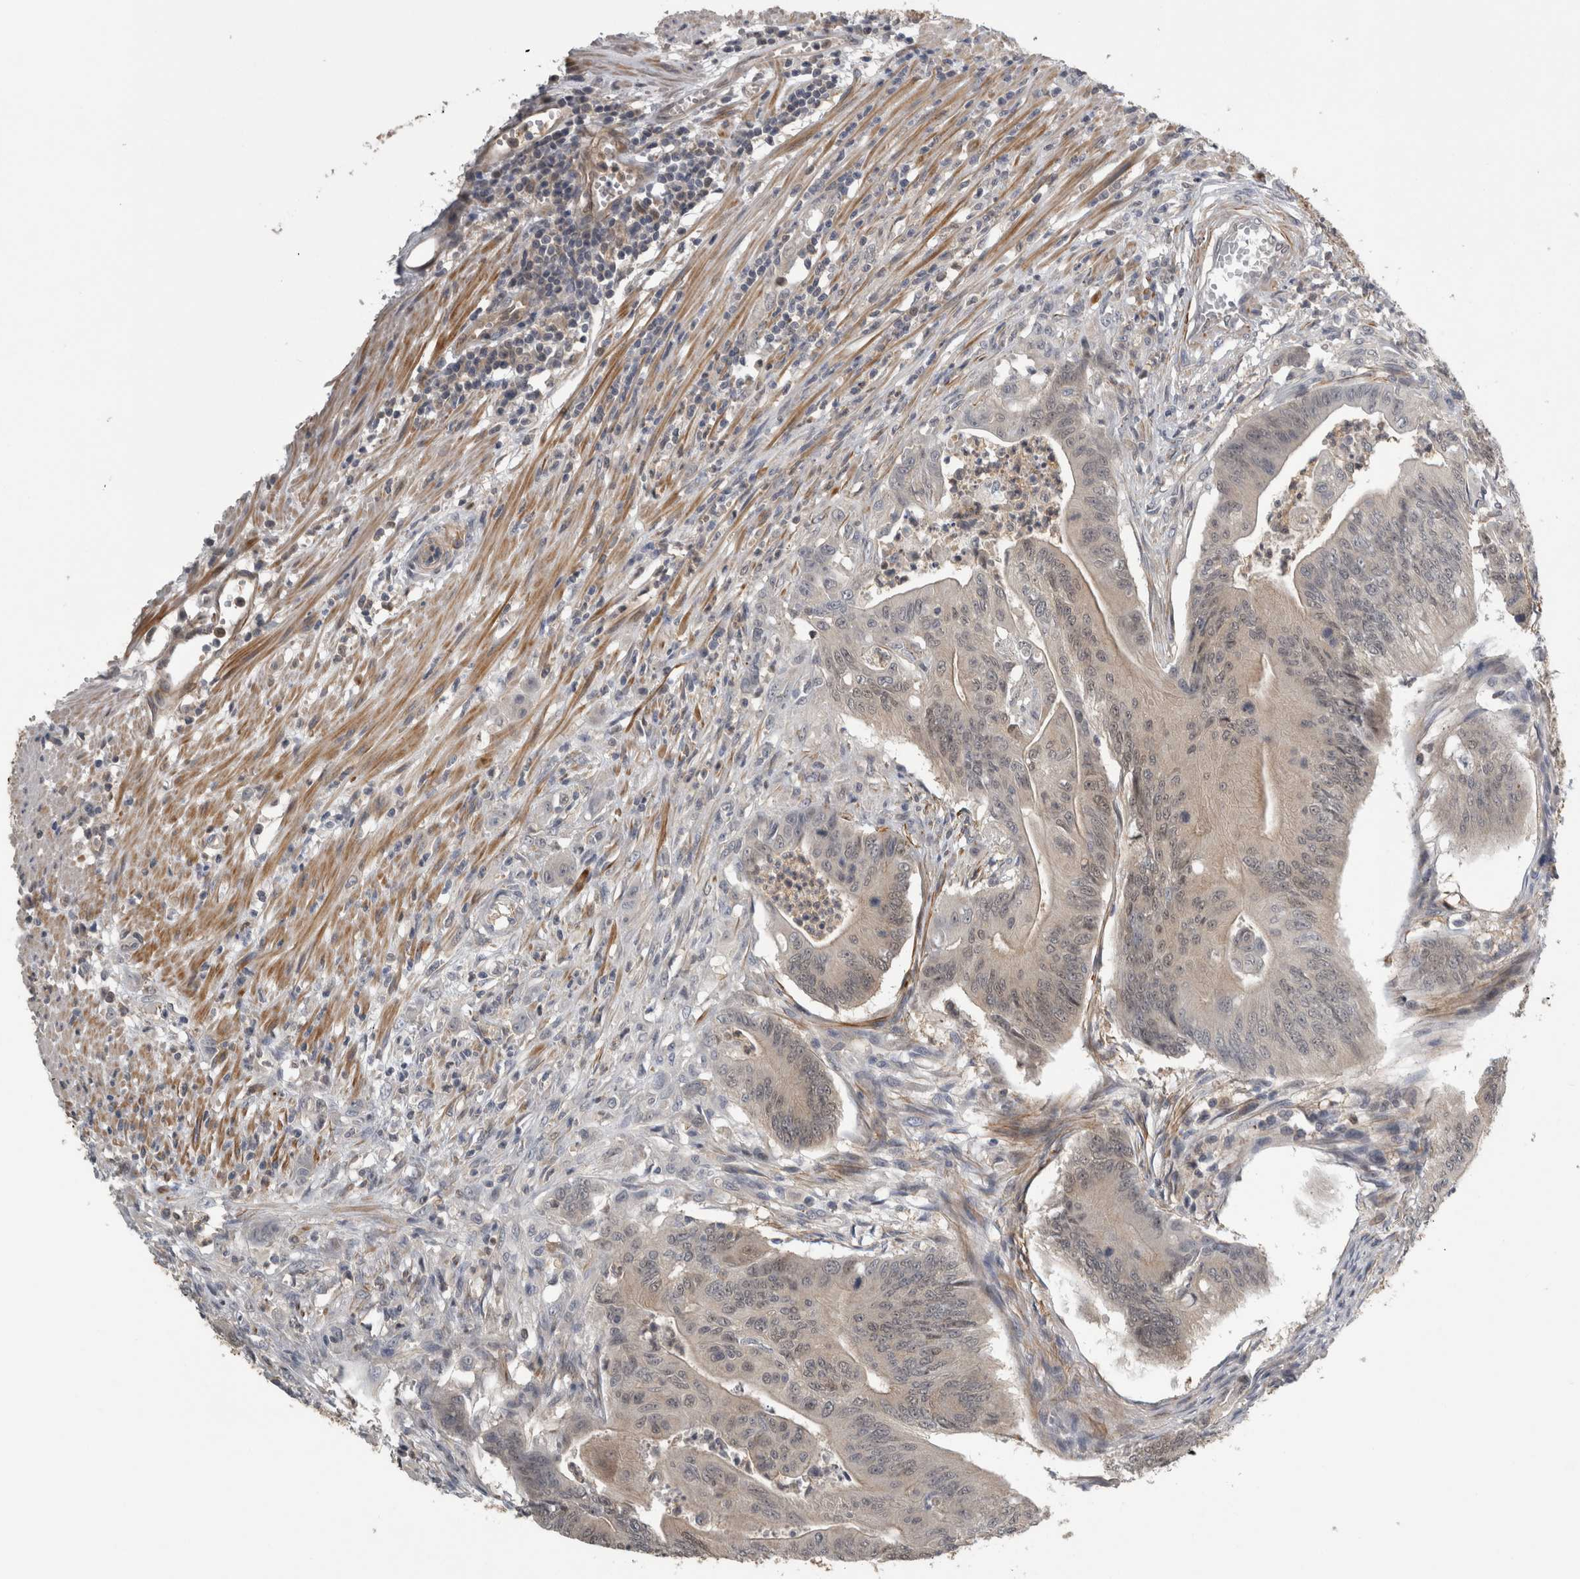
{"staining": {"intensity": "weak", "quantity": "<25%", "location": "cytoplasmic/membranous,nuclear"}, "tissue": "colorectal cancer", "cell_type": "Tumor cells", "image_type": "cancer", "snomed": [{"axis": "morphology", "description": "Adenoma, NOS"}, {"axis": "morphology", "description": "Adenocarcinoma, NOS"}, {"axis": "topography", "description": "Colon"}], "caption": "An image of human colorectal adenocarcinoma is negative for staining in tumor cells. Nuclei are stained in blue.", "gene": "NAPRT", "patient": {"sex": "male", "age": 79}}